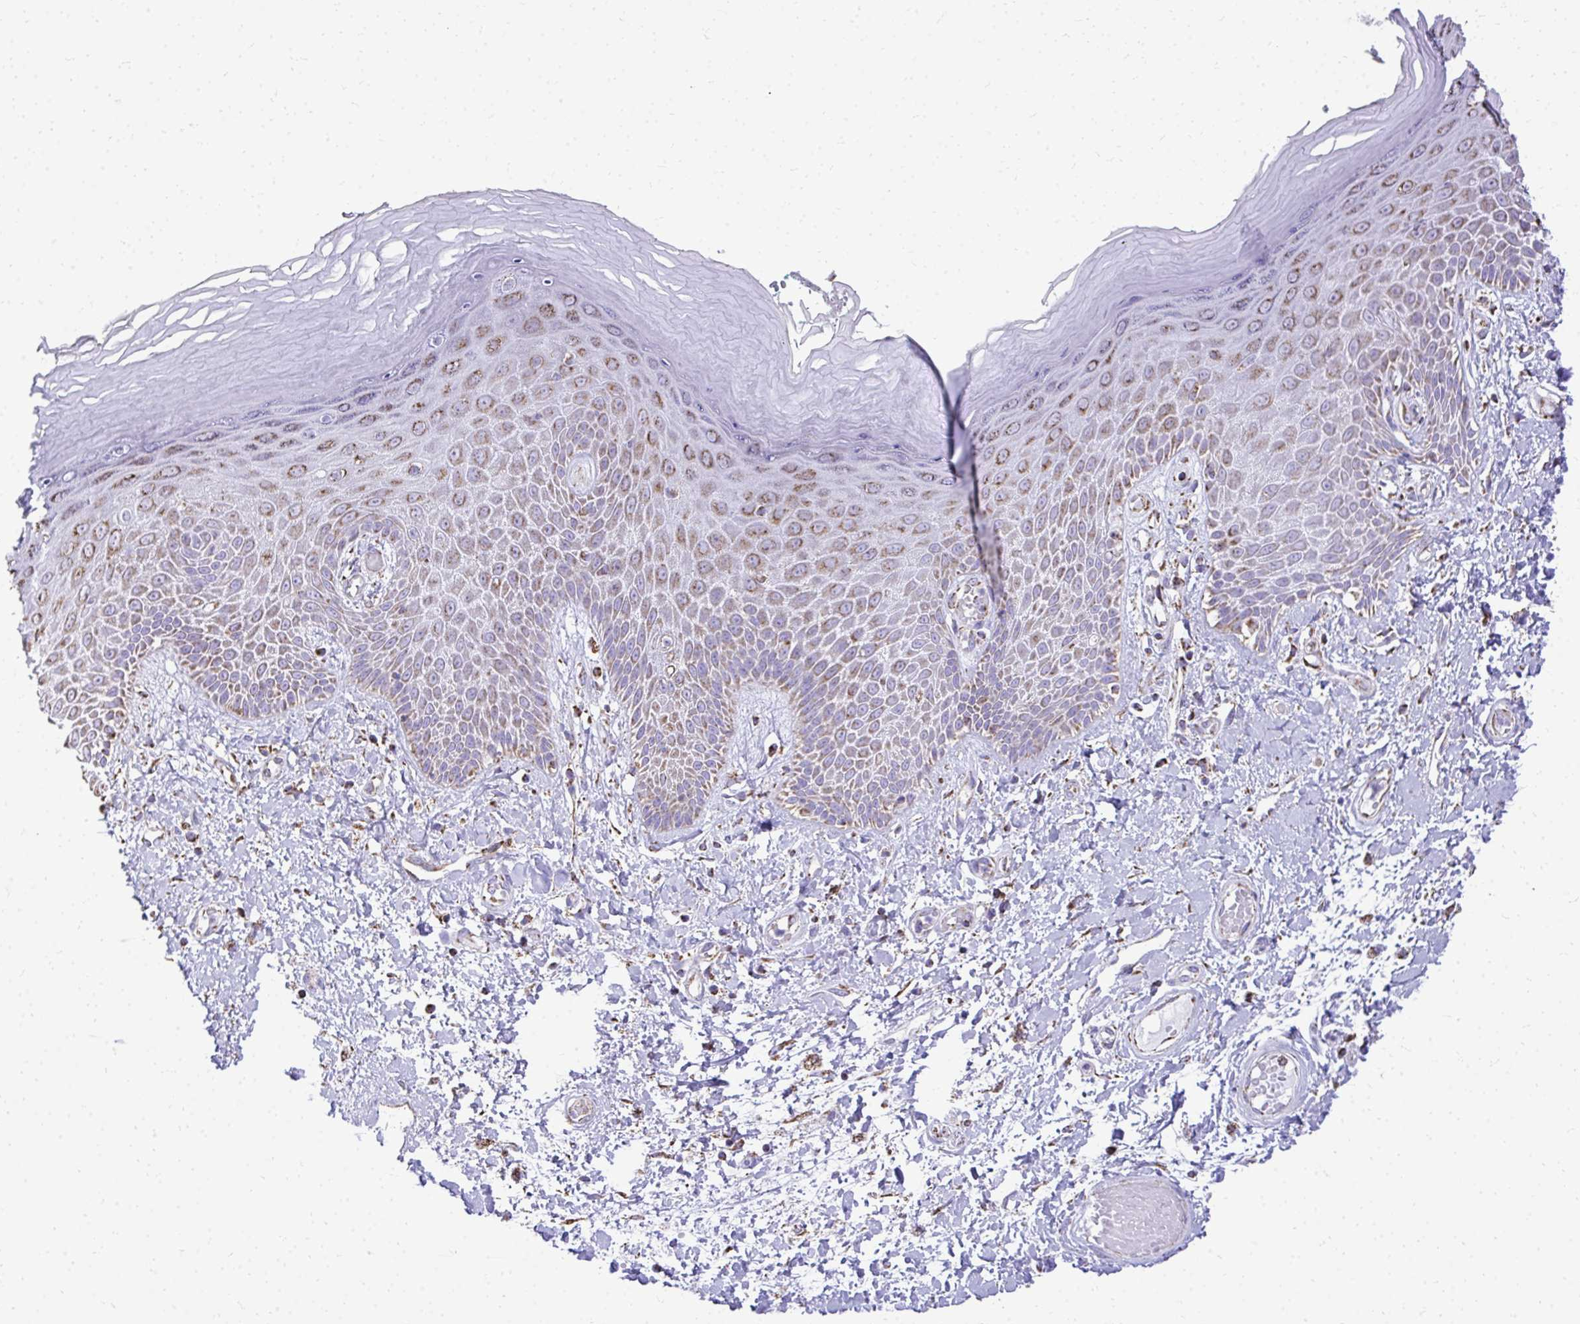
{"staining": {"intensity": "moderate", "quantity": ">75%", "location": "cytoplasmic/membranous"}, "tissue": "skin", "cell_type": "Epidermal cells", "image_type": "normal", "snomed": [{"axis": "morphology", "description": "Normal tissue, NOS"}, {"axis": "topography", "description": "Anal"}, {"axis": "topography", "description": "Peripheral nerve tissue"}], "caption": "An image of skin stained for a protein displays moderate cytoplasmic/membranous brown staining in epidermal cells.", "gene": "MPZL2", "patient": {"sex": "male", "age": 78}}